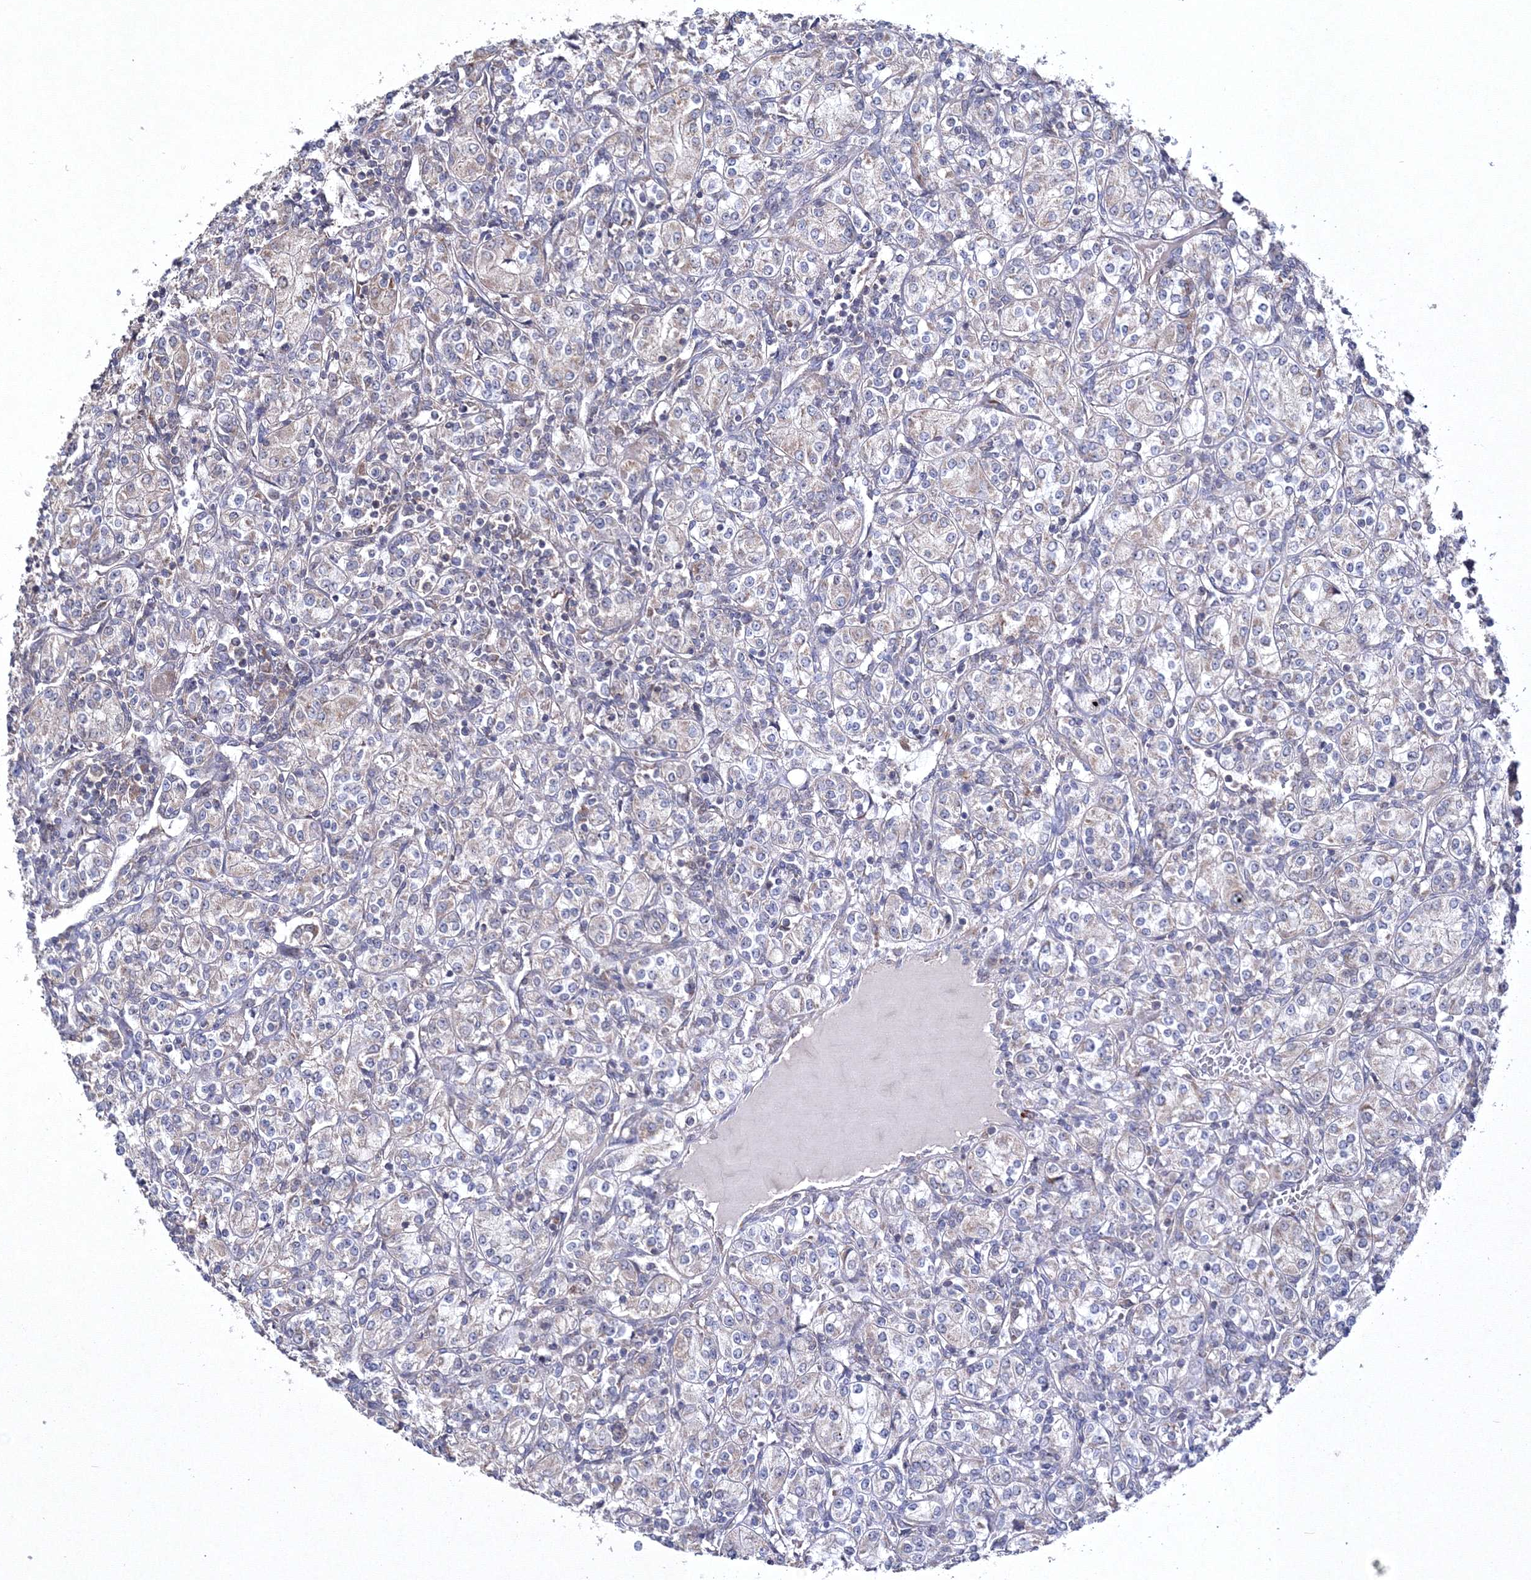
{"staining": {"intensity": "negative", "quantity": "none", "location": "none"}, "tissue": "renal cancer", "cell_type": "Tumor cells", "image_type": "cancer", "snomed": [{"axis": "morphology", "description": "Adenocarcinoma, NOS"}, {"axis": "topography", "description": "Kidney"}], "caption": "This image is of renal adenocarcinoma stained with immunohistochemistry to label a protein in brown with the nuclei are counter-stained blue. There is no positivity in tumor cells. (DAB immunohistochemistry with hematoxylin counter stain).", "gene": "PPP2R2B", "patient": {"sex": "male", "age": 77}}